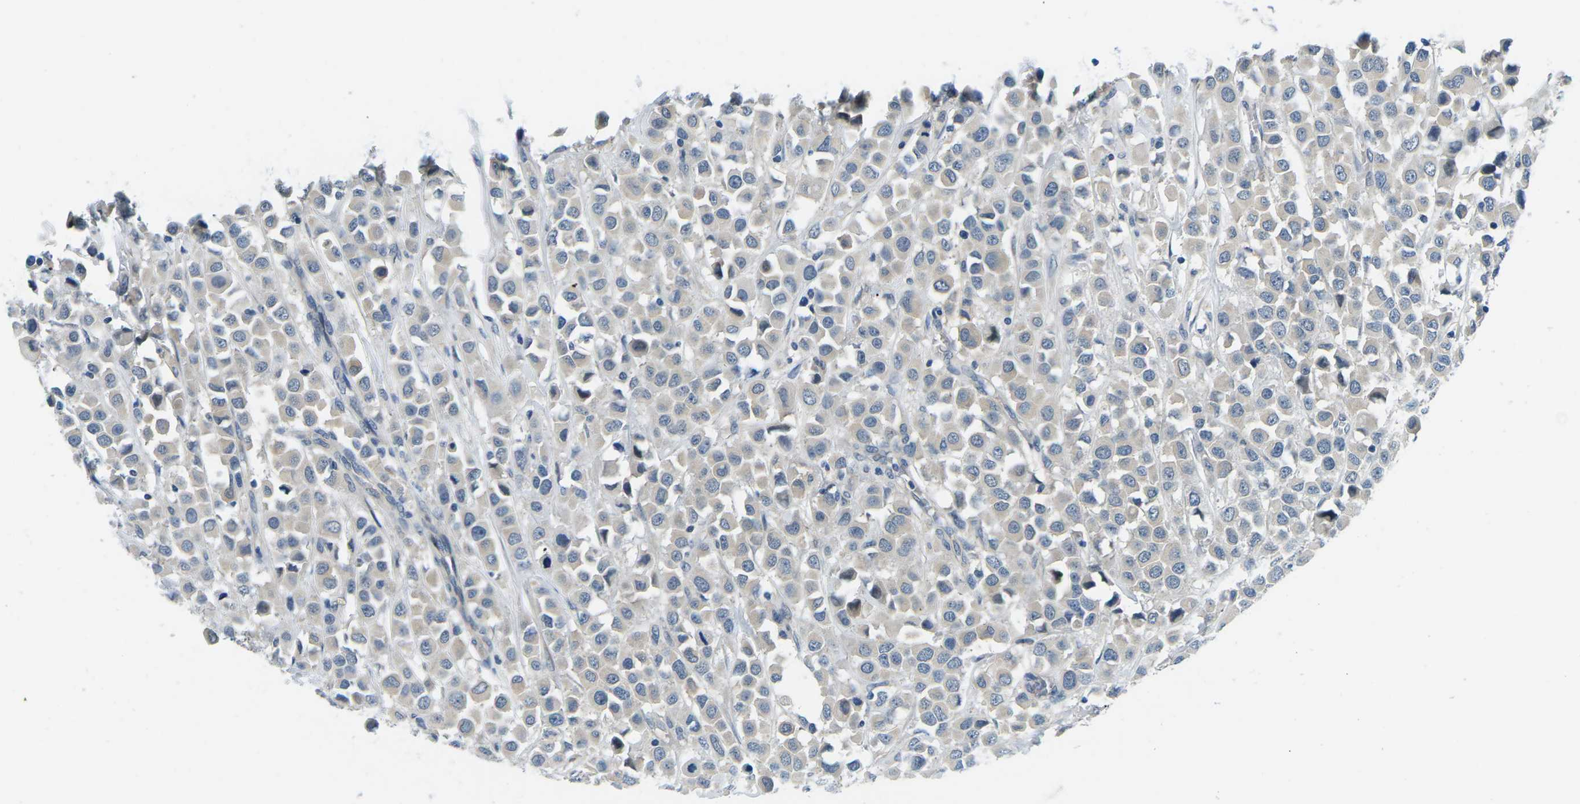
{"staining": {"intensity": "negative", "quantity": "none", "location": "none"}, "tissue": "breast cancer", "cell_type": "Tumor cells", "image_type": "cancer", "snomed": [{"axis": "morphology", "description": "Duct carcinoma"}, {"axis": "topography", "description": "Breast"}], "caption": "IHC histopathology image of human infiltrating ductal carcinoma (breast) stained for a protein (brown), which demonstrates no expression in tumor cells.", "gene": "CTNND1", "patient": {"sex": "female", "age": 61}}